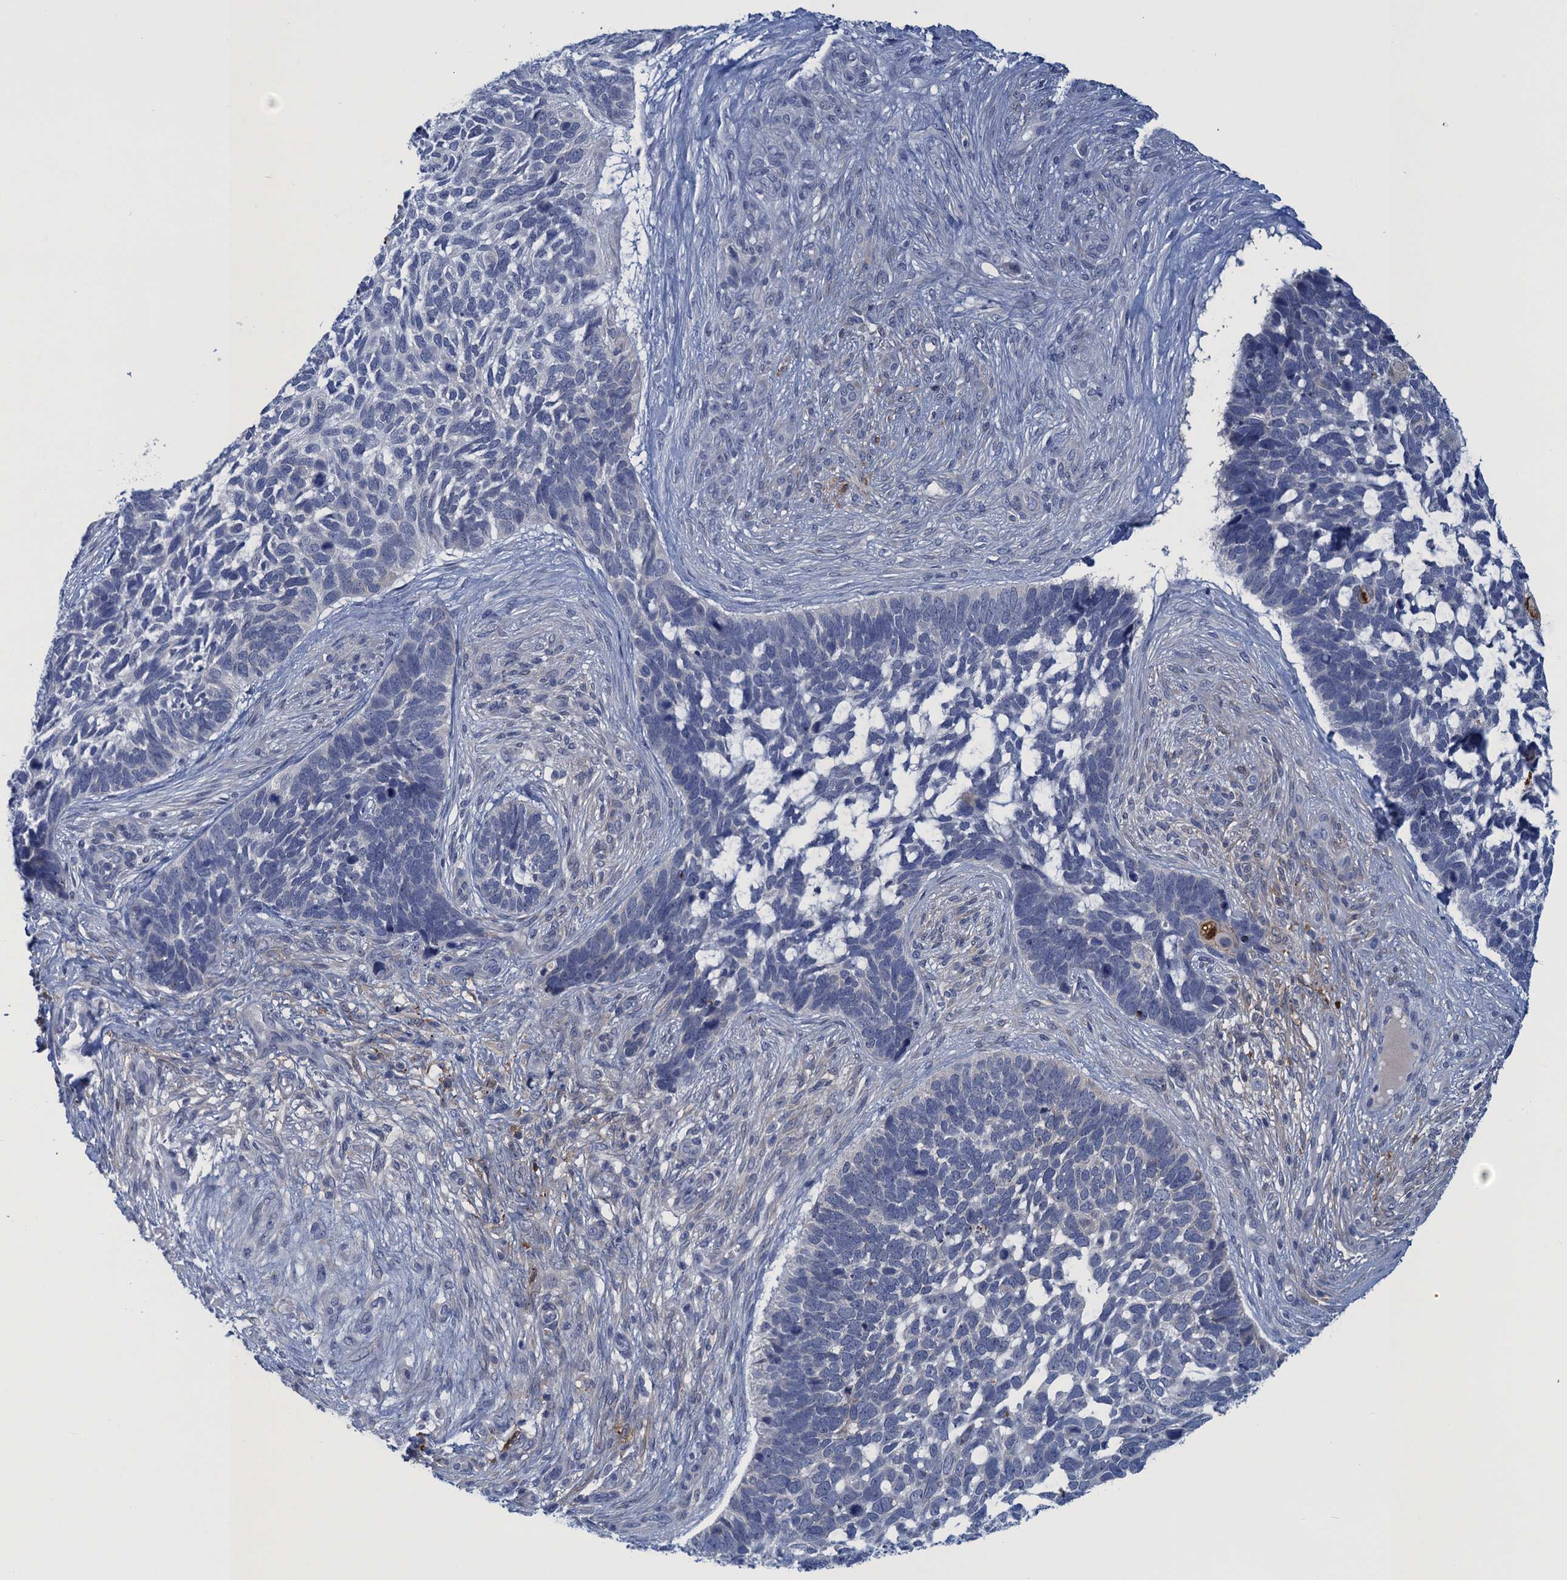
{"staining": {"intensity": "negative", "quantity": "none", "location": "none"}, "tissue": "skin cancer", "cell_type": "Tumor cells", "image_type": "cancer", "snomed": [{"axis": "morphology", "description": "Basal cell carcinoma"}, {"axis": "topography", "description": "Skin"}], "caption": "IHC of human skin cancer (basal cell carcinoma) reveals no expression in tumor cells.", "gene": "SCEL", "patient": {"sex": "male", "age": 88}}